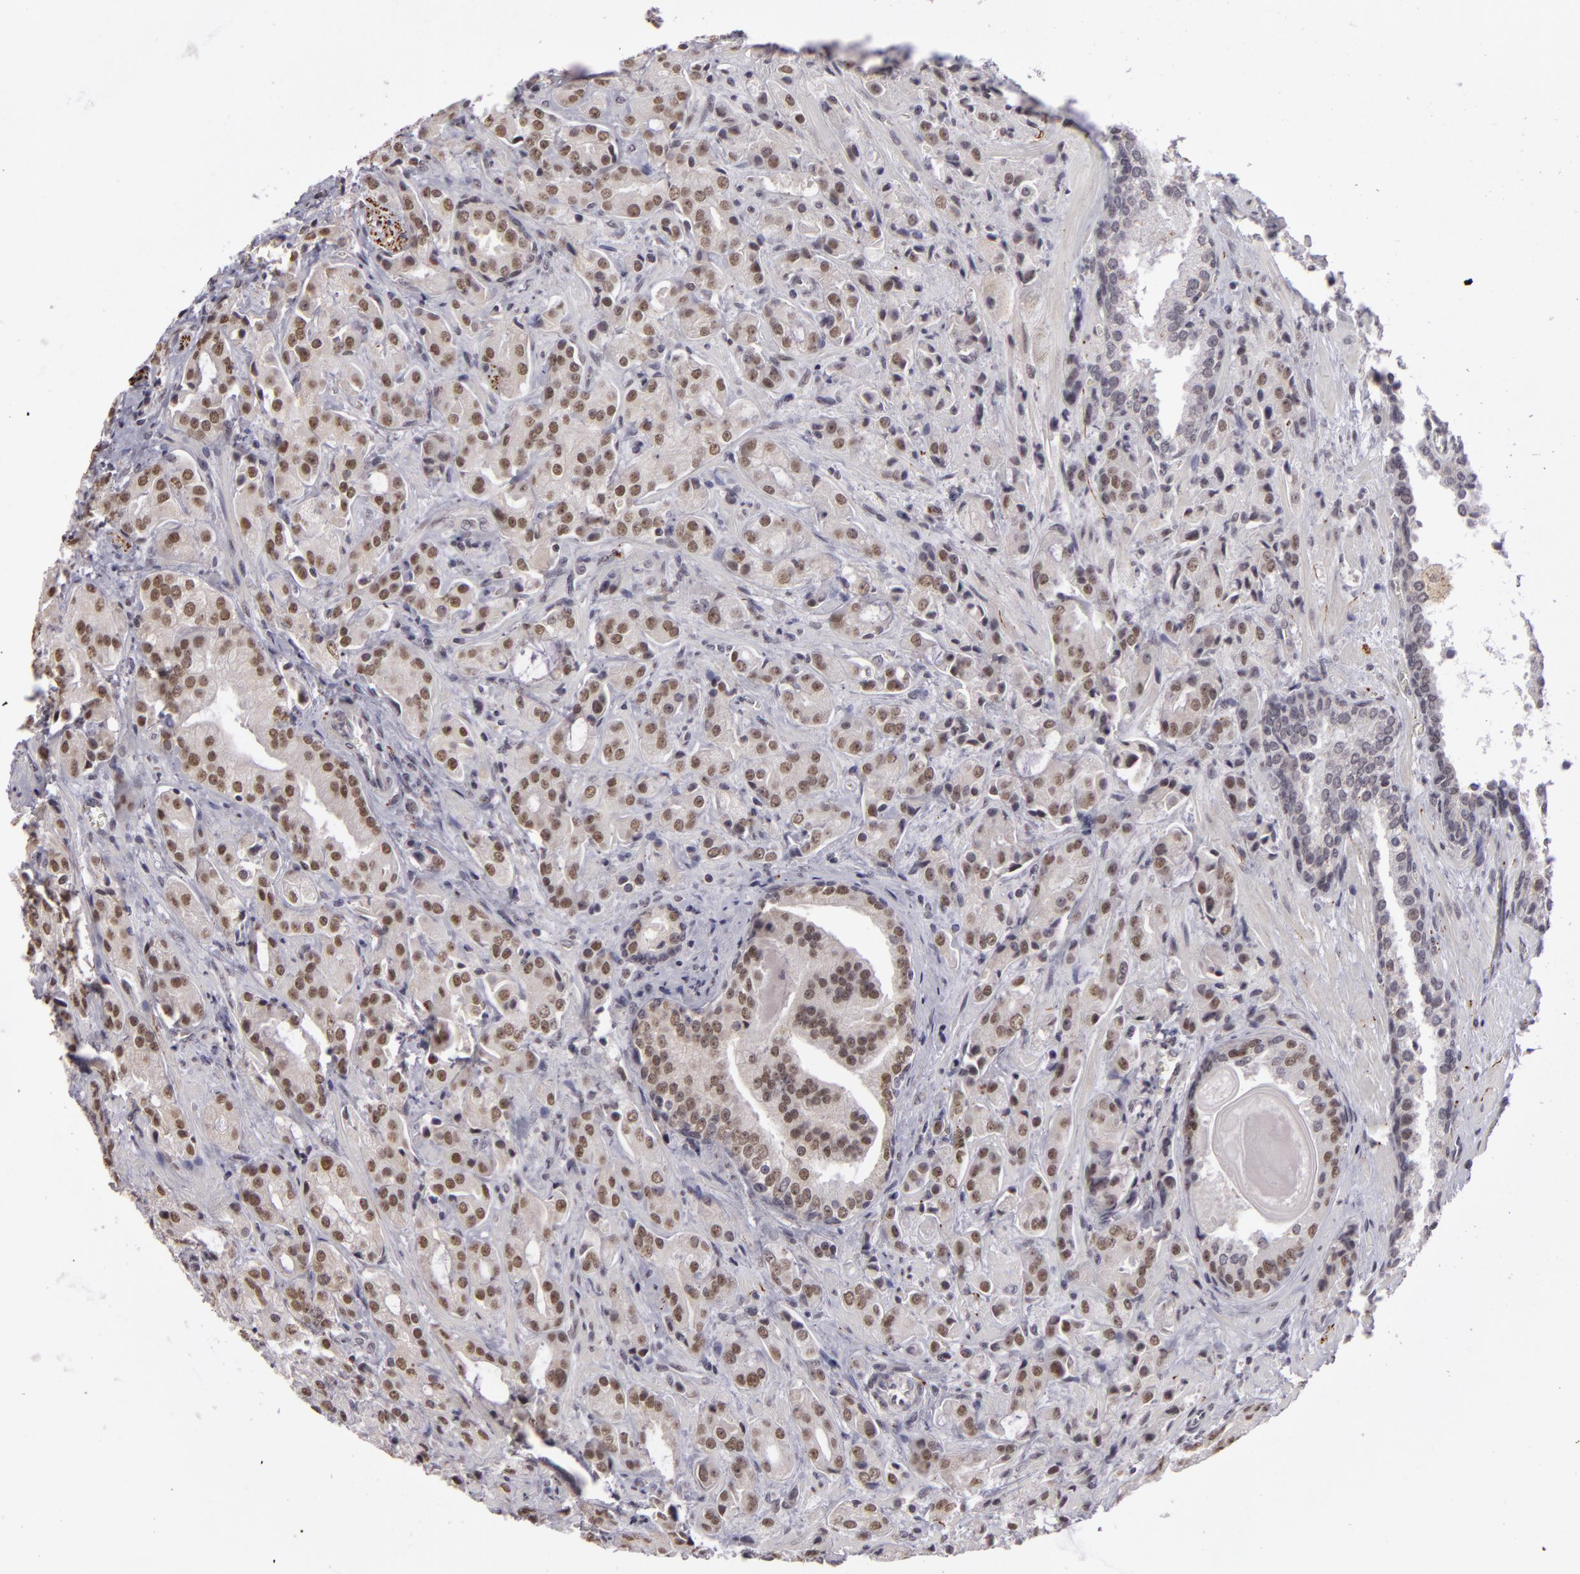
{"staining": {"intensity": "weak", "quantity": "25%-75%", "location": "nuclear"}, "tissue": "prostate cancer", "cell_type": "Tumor cells", "image_type": "cancer", "snomed": [{"axis": "morphology", "description": "Adenocarcinoma, Medium grade"}, {"axis": "topography", "description": "Prostate"}], "caption": "Immunohistochemistry of prostate cancer shows low levels of weak nuclear staining in approximately 25%-75% of tumor cells. The staining is performed using DAB brown chromogen to label protein expression. The nuclei are counter-stained blue using hematoxylin.", "gene": "RRP7A", "patient": {"sex": "male", "age": 70}}